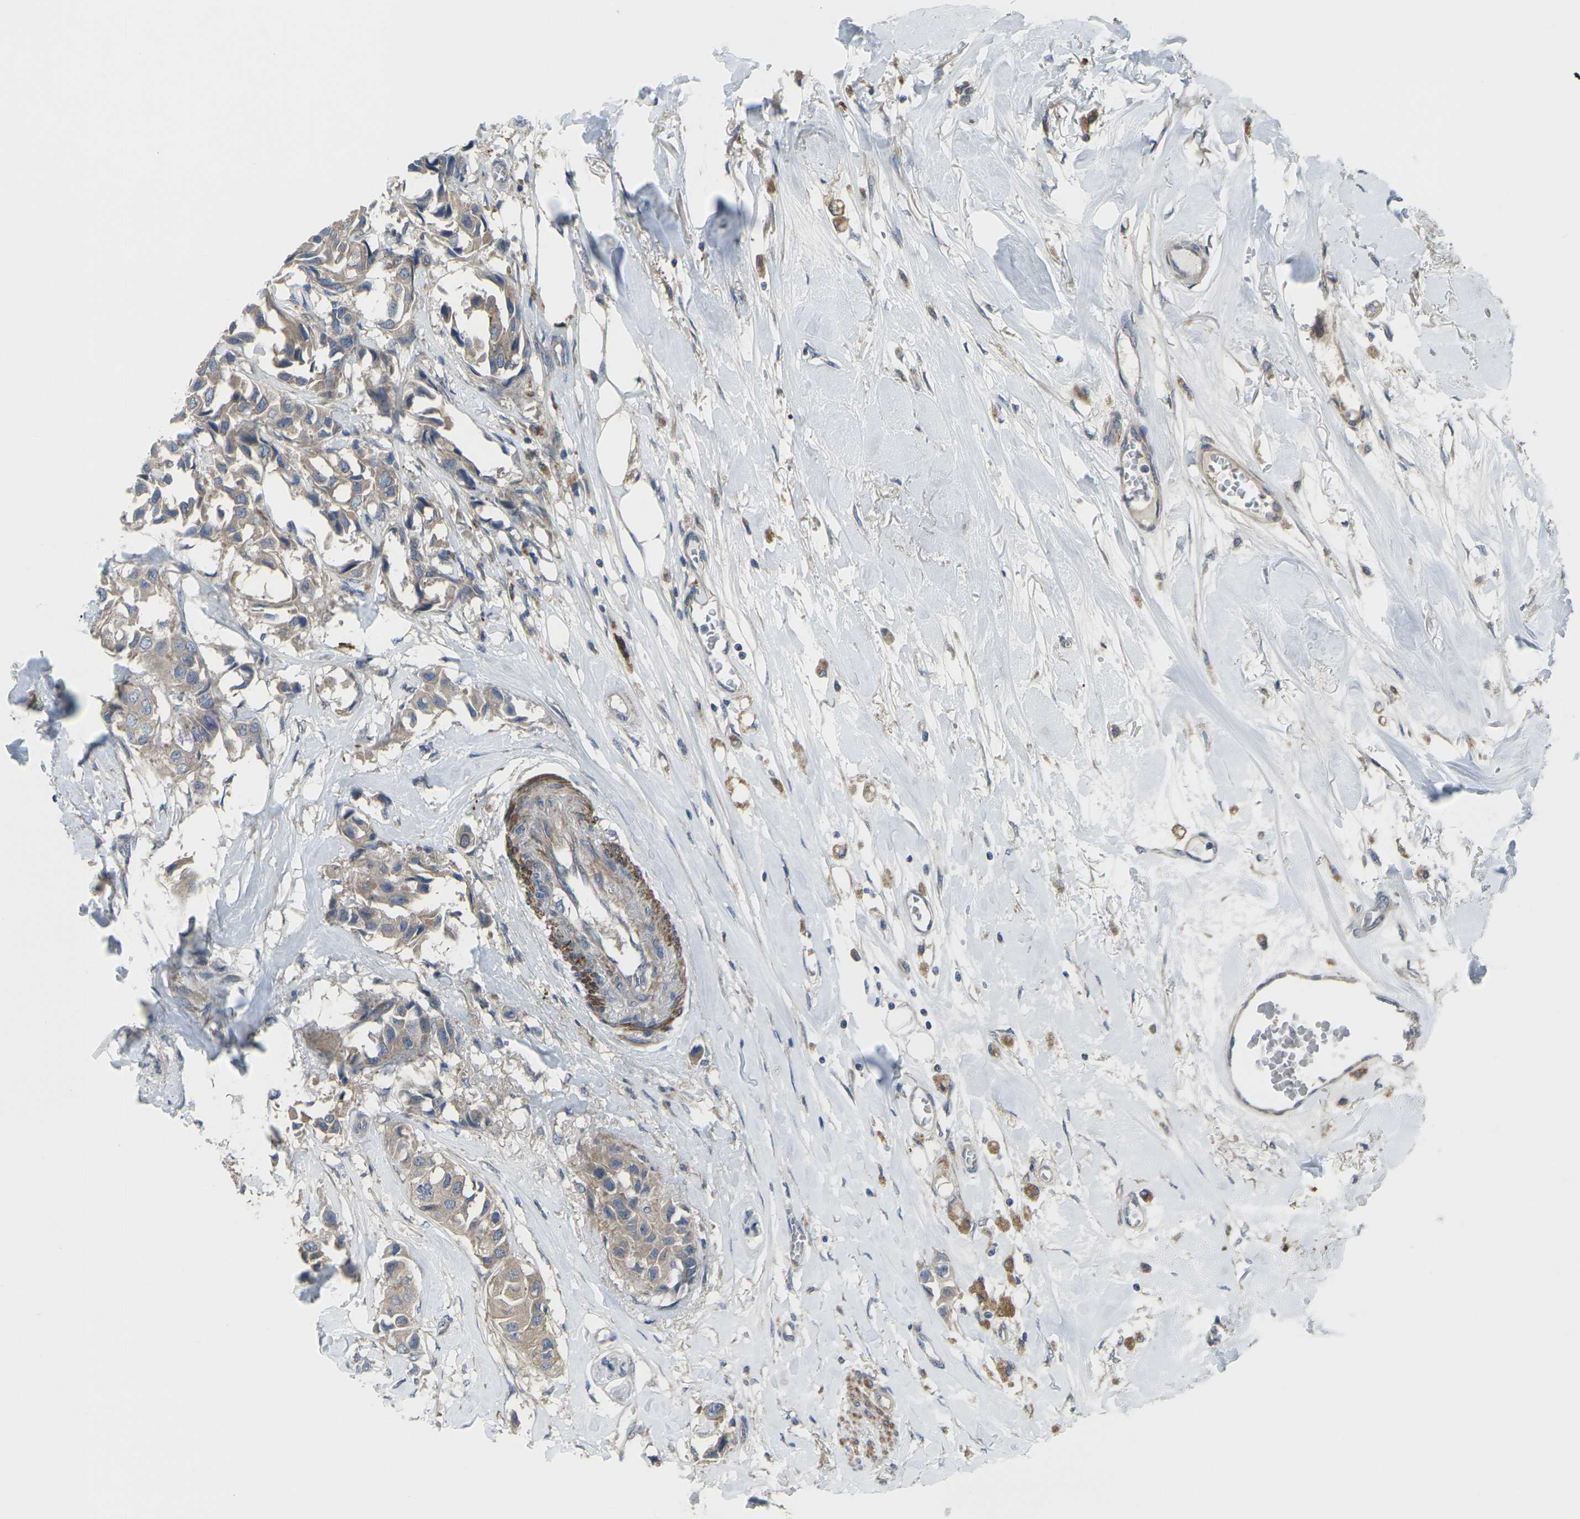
{"staining": {"intensity": "weak", "quantity": ">75%", "location": "cytoplasmic/membranous"}, "tissue": "breast cancer", "cell_type": "Tumor cells", "image_type": "cancer", "snomed": [{"axis": "morphology", "description": "Duct carcinoma"}, {"axis": "topography", "description": "Breast"}], "caption": "A photomicrograph showing weak cytoplasmic/membranous staining in approximately >75% of tumor cells in invasive ductal carcinoma (breast), as visualized by brown immunohistochemical staining.", "gene": "CCR10", "patient": {"sex": "female", "age": 80}}